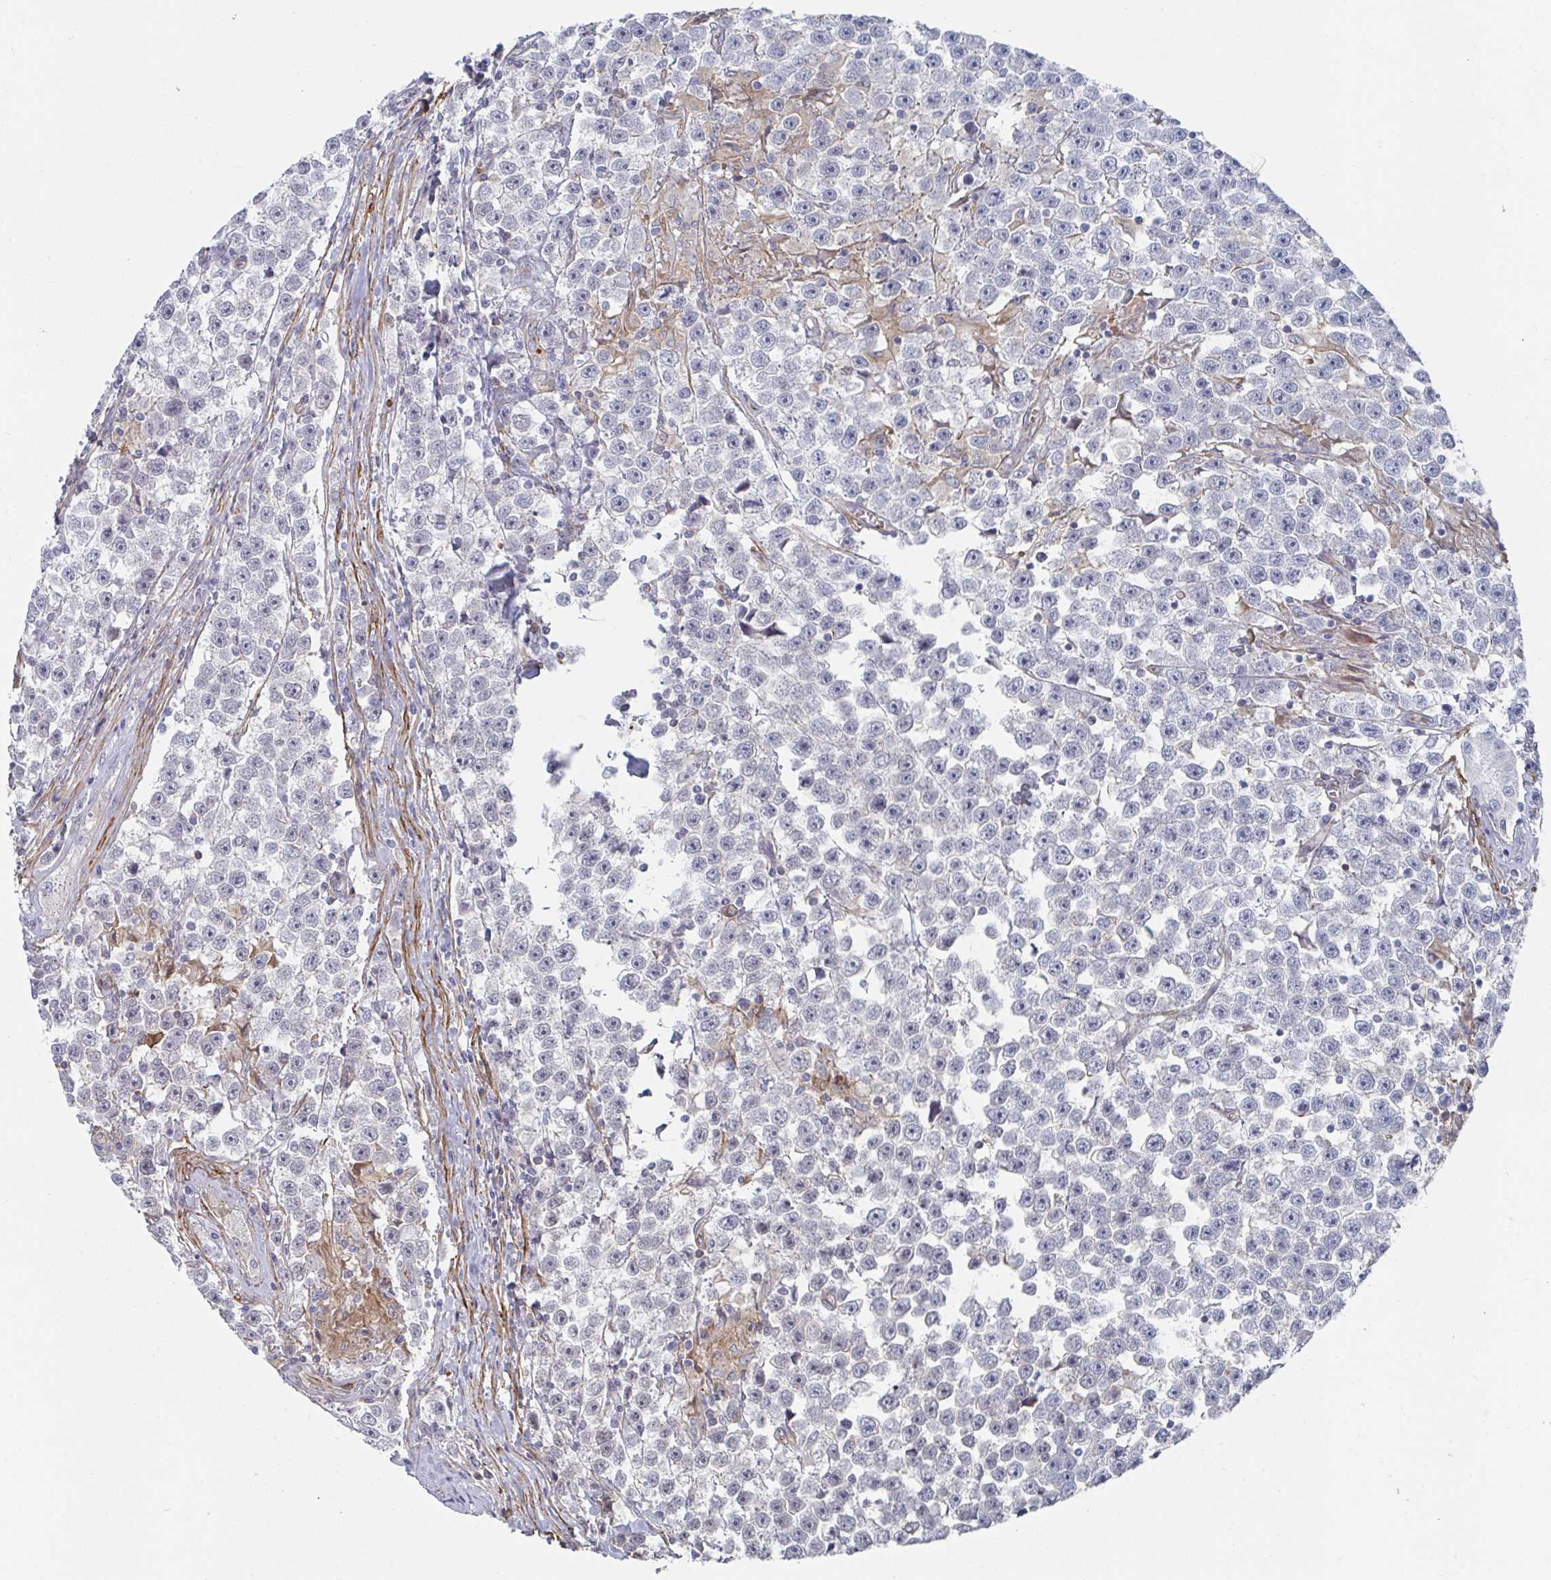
{"staining": {"intensity": "negative", "quantity": "none", "location": "none"}, "tissue": "testis cancer", "cell_type": "Tumor cells", "image_type": "cancer", "snomed": [{"axis": "morphology", "description": "Seminoma, NOS"}, {"axis": "topography", "description": "Testis"}], "caption": "Immunohistochemistry histopathology image of neoplastic tissue: testis cancer stained with DAB (3,3'-diaminobenzidine) exhibits no significant protein positivity in tumor cells.", "gene": "NEURL4", "patient": {"sex": "male", "age": 31}}